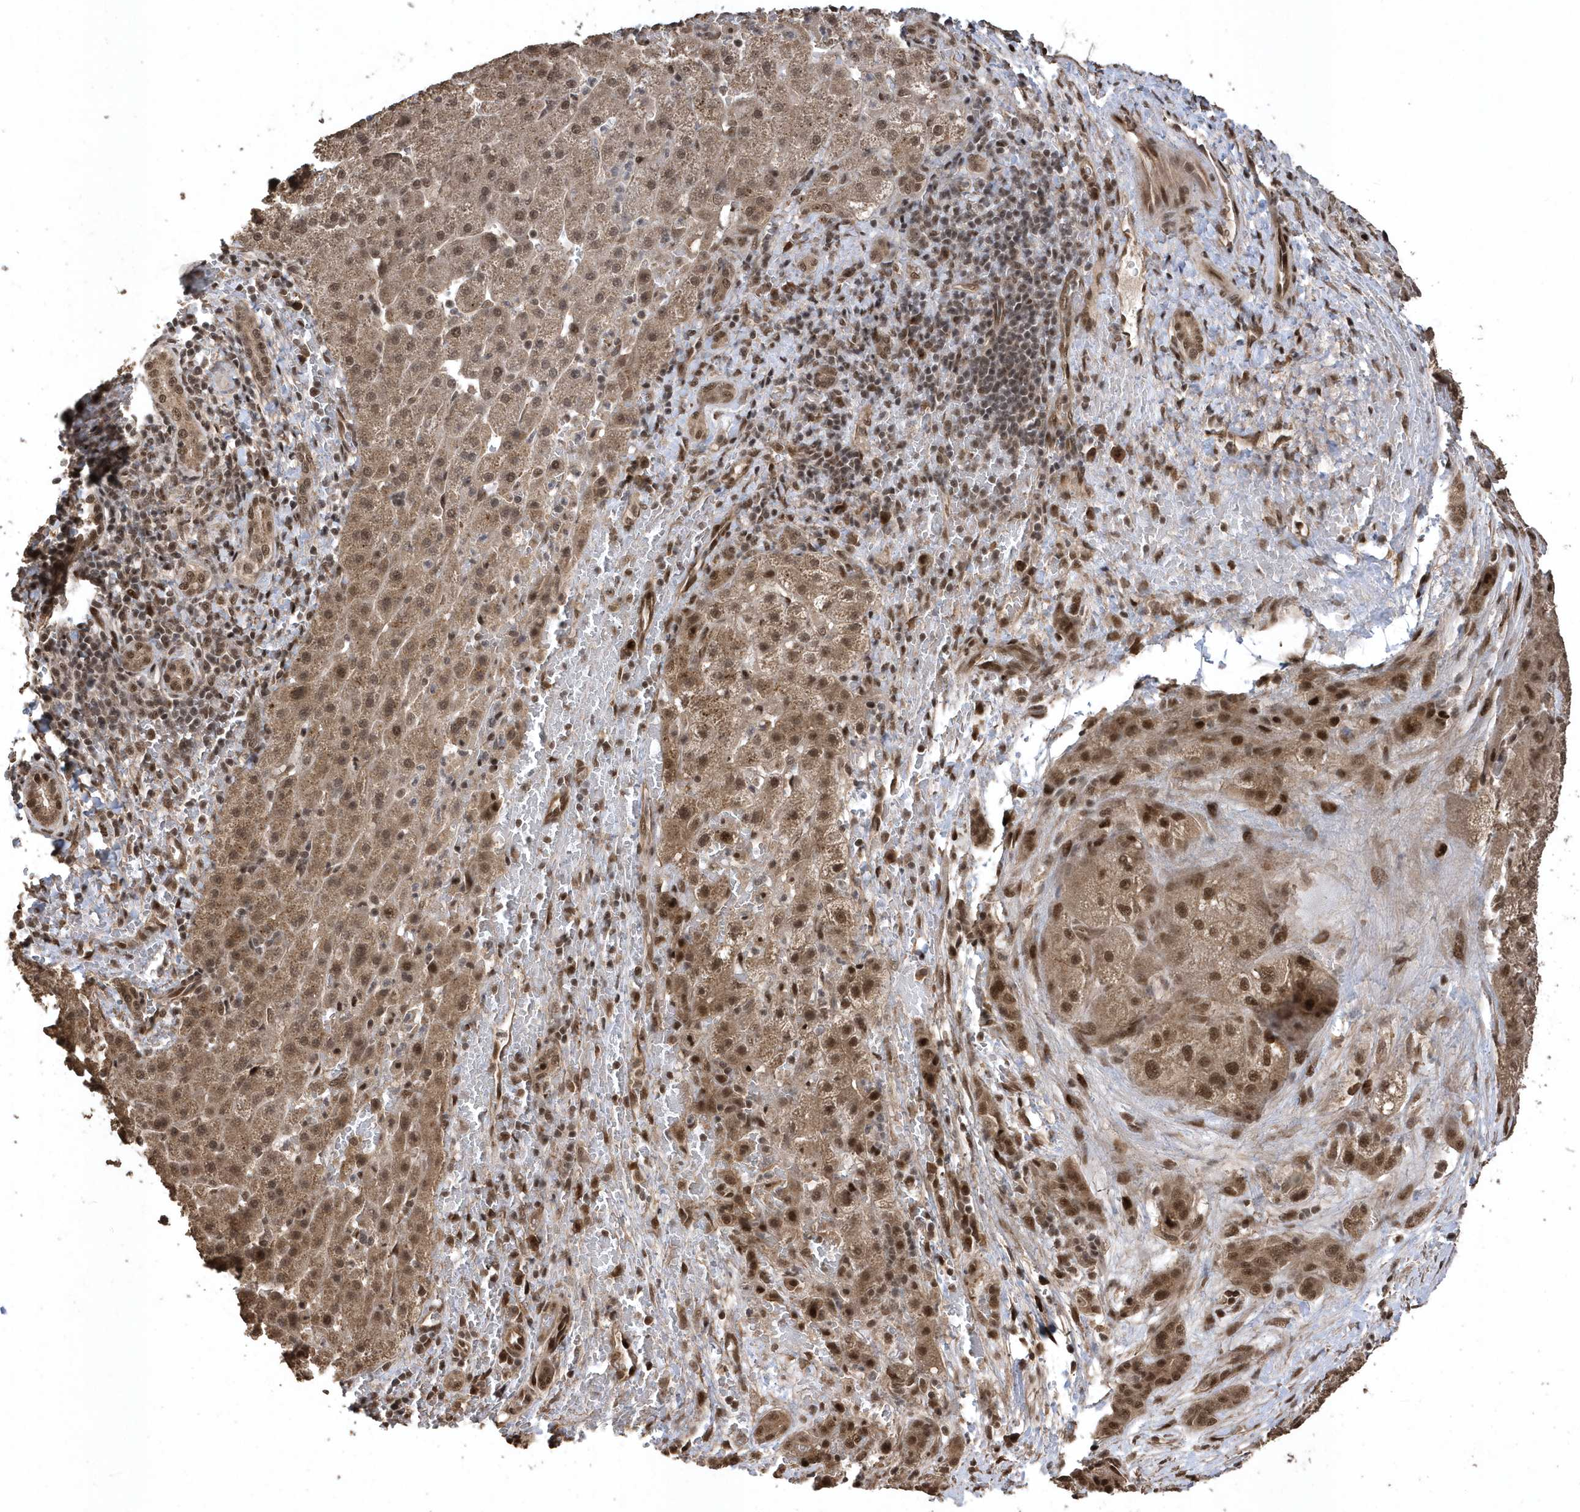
{"staining": {"intensity": "moderate", "quantity": ">75%", "location": "cytoplasmic/membranous,nuclear"}, "tissue": "liver cancer", "cell_type": "Tumor cells", "image_type": "cancer", "snomed": [{"axis": "morphology", "description": "Carcinoma, Hepatocellular, NOS"}, {"axis": "topography", "description": "Liver"}], "caption": "A high-resolution image shows immunohistochemistry staining of hepatocellular carcinoma (liver), which demonstrates moderate cytoplasmic/membranous and nuclear positivity in about >75% of tumor cells.", "gene": "INTS12", "patient": {"sex": "male", "age": 57}}